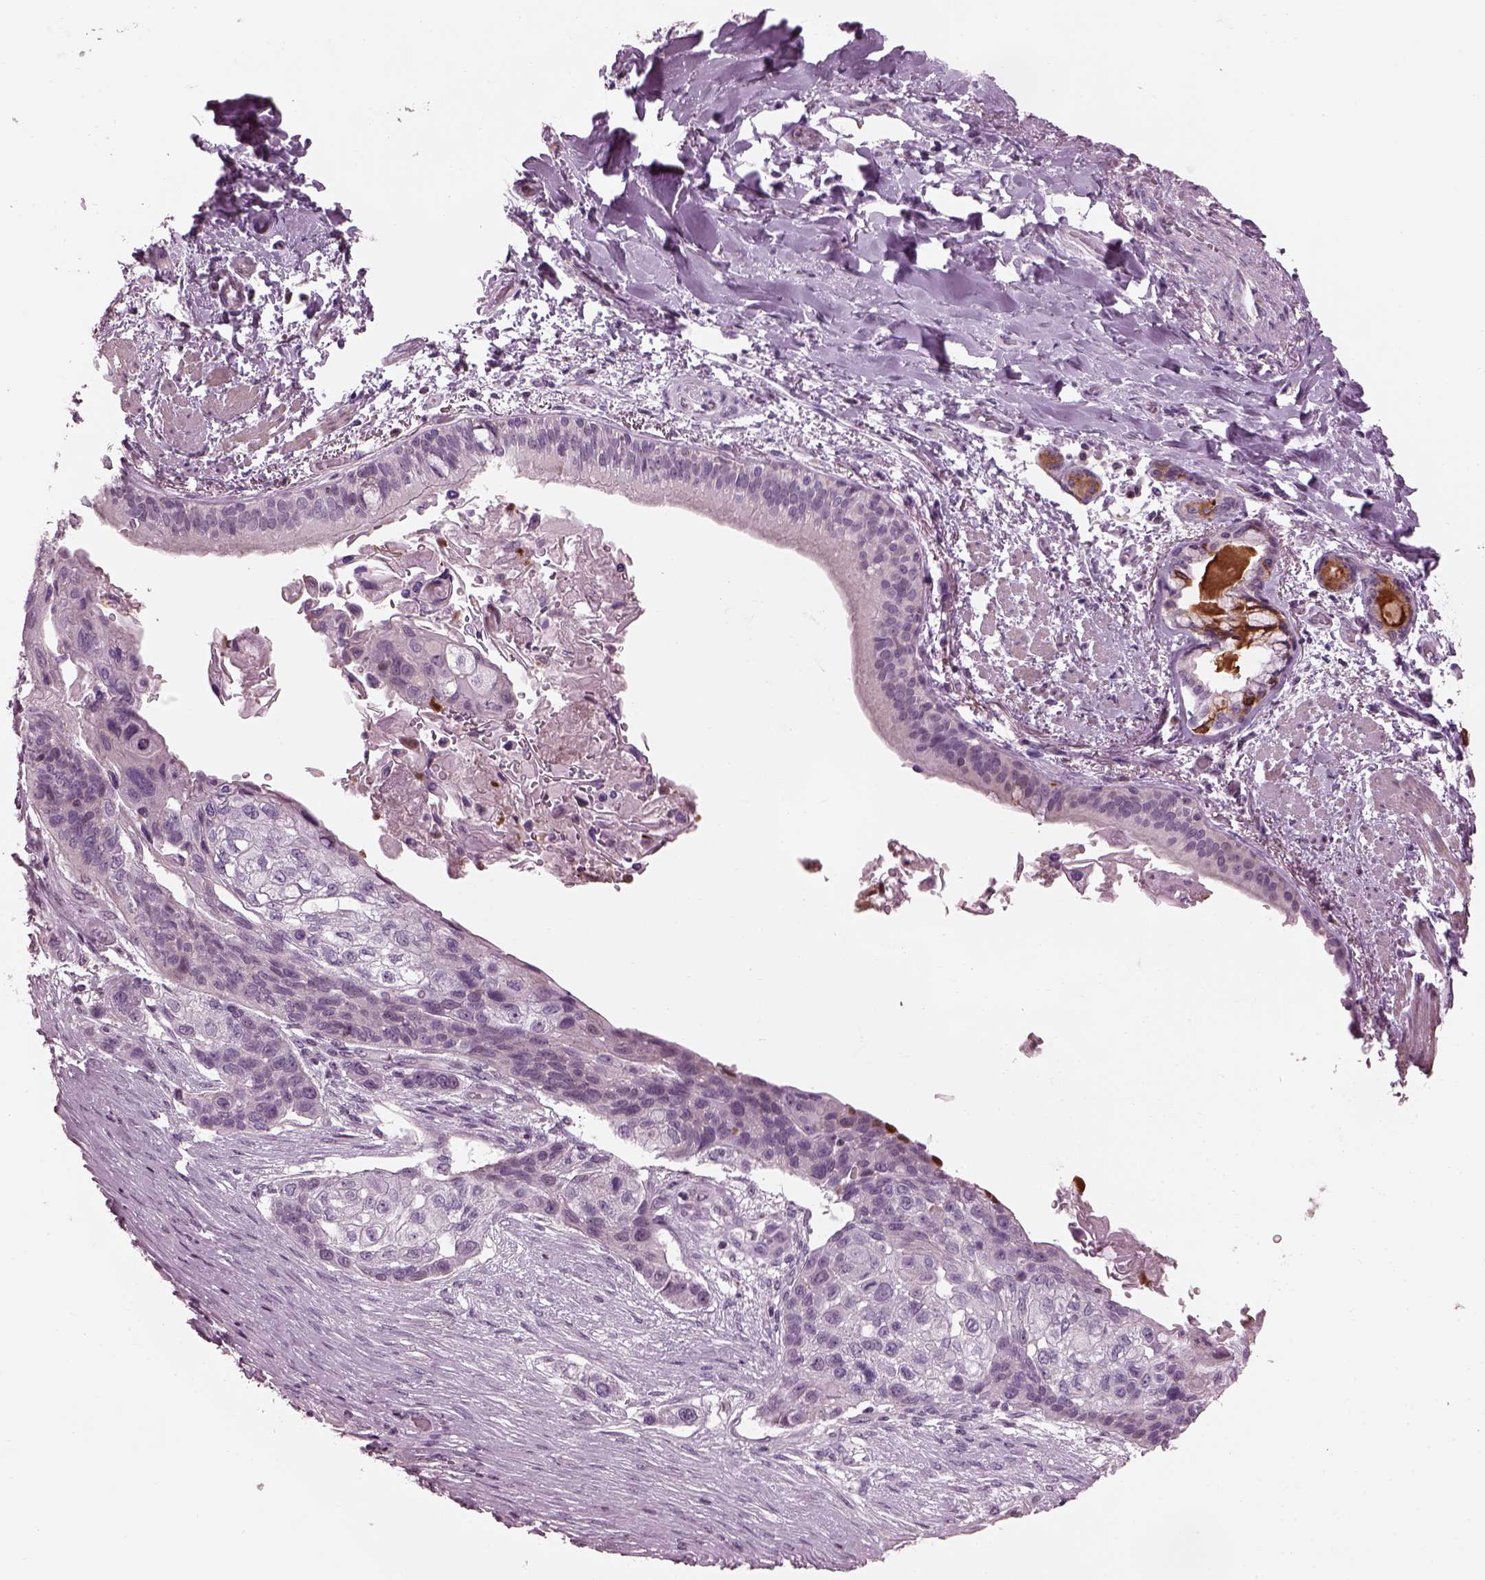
{"staining": {"intensity": "negative", "quantity": "none", "location": "none"}, "tissue": "lung cancer", "cell_type": "Tumor cells", "image_type": "cancer", "snomed": [{"axis": "morphology", "description": "Squamous cell carcinoma, NOS"}, {"axis": "topography", "description": "Lung"}], "caption": "Human lung squamous cell carcinoma stained for a protein using IHC displays no staining in tumor cells.", "gene": "BFSP1", "patient": {"sex": "male", "age": 69}}